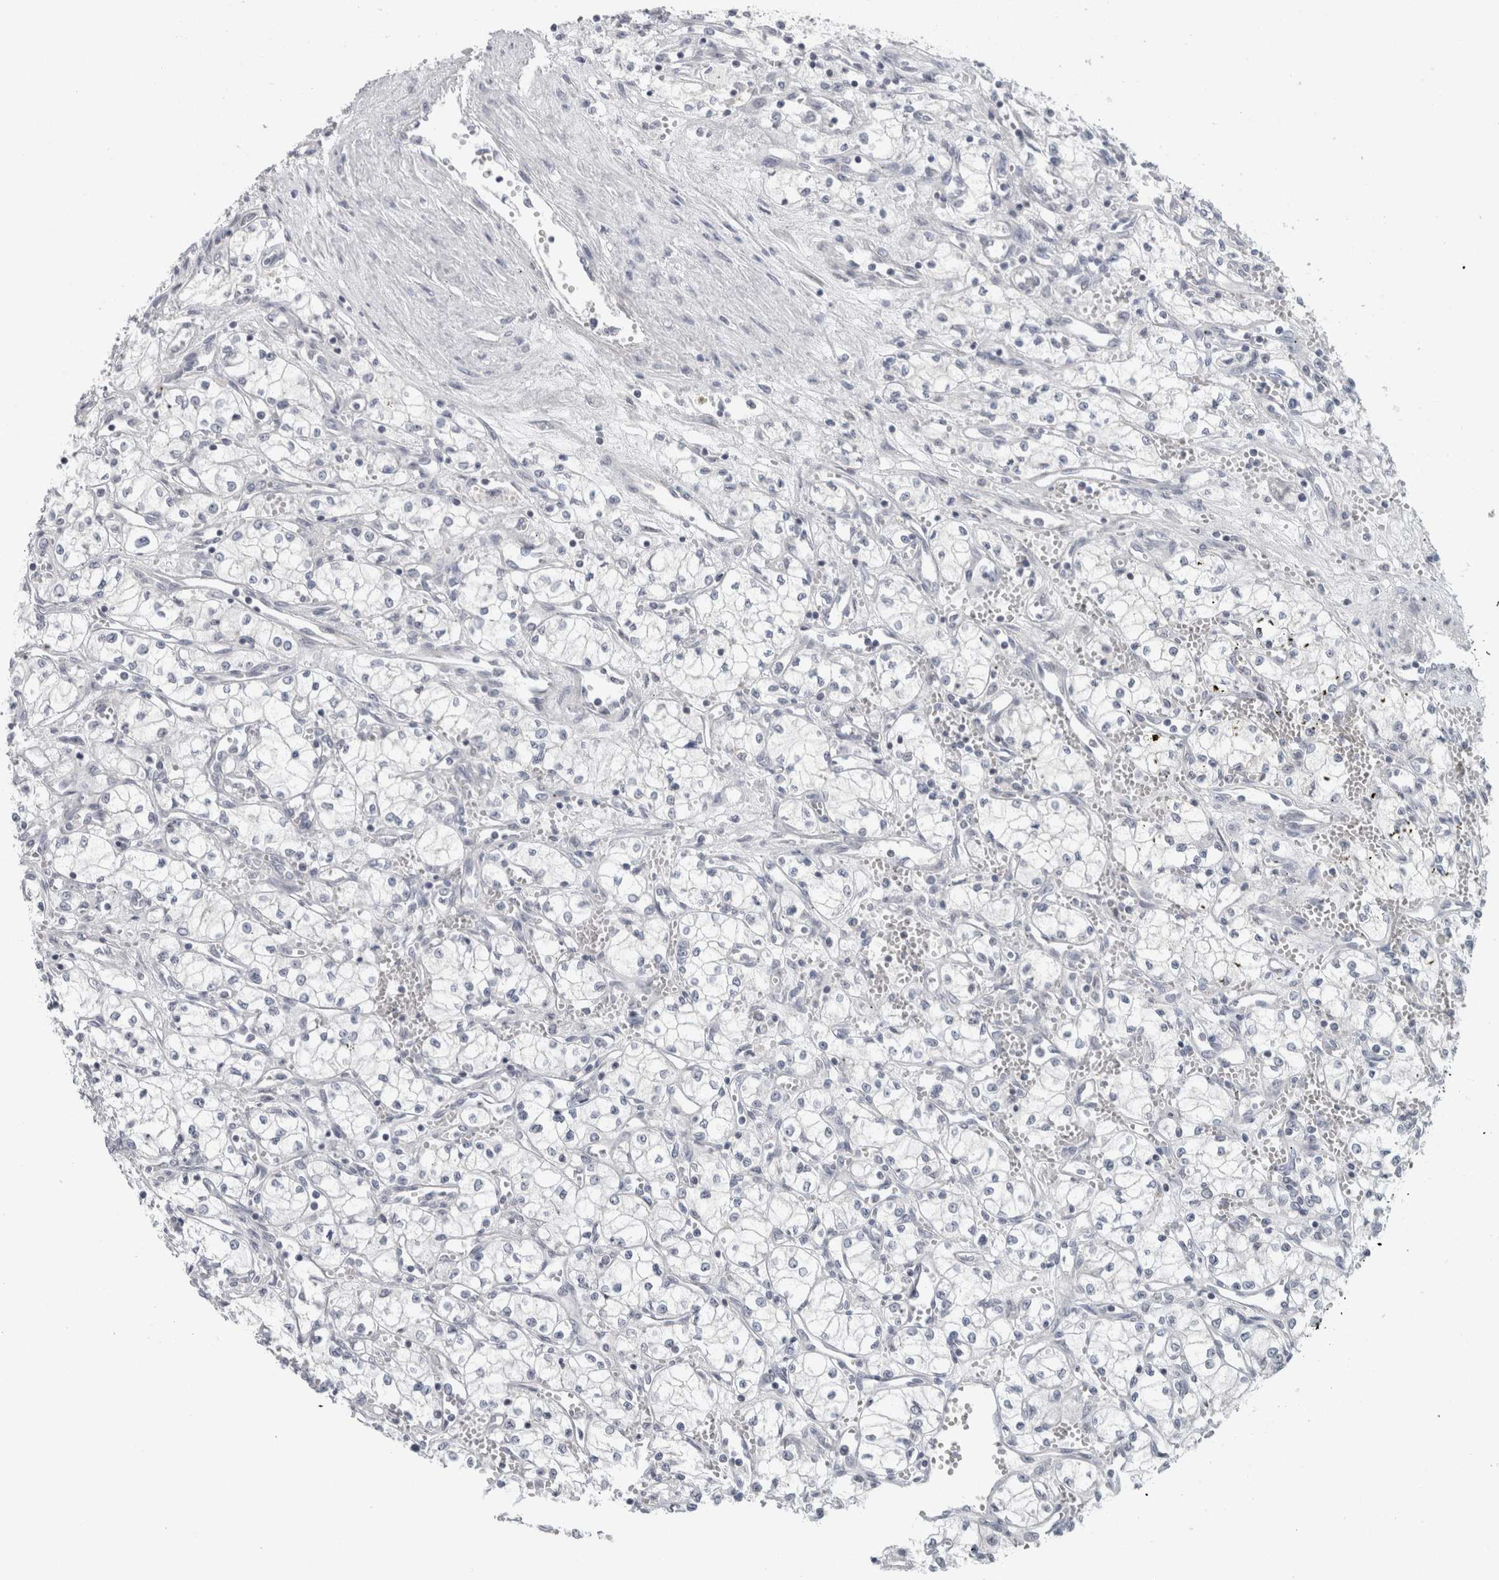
{"staining": {"intensity": "negative", "quantity": "none", "location": "none"}, "tissue": "renal cancer", "cell_type": "Tumor cells", "image_type": "cancer", "snomed": [{"axis": "morphology", "description": "Adenocarcinoma, NOS"}, {"axis": "topography", "description": "Kidney"}], "caption": "The photomicrograph reveals no staining of tumor cells in adenocarcinoma (renal).", "gene": "ZNF770", "patient": {"sex": "male", "age": 59}}